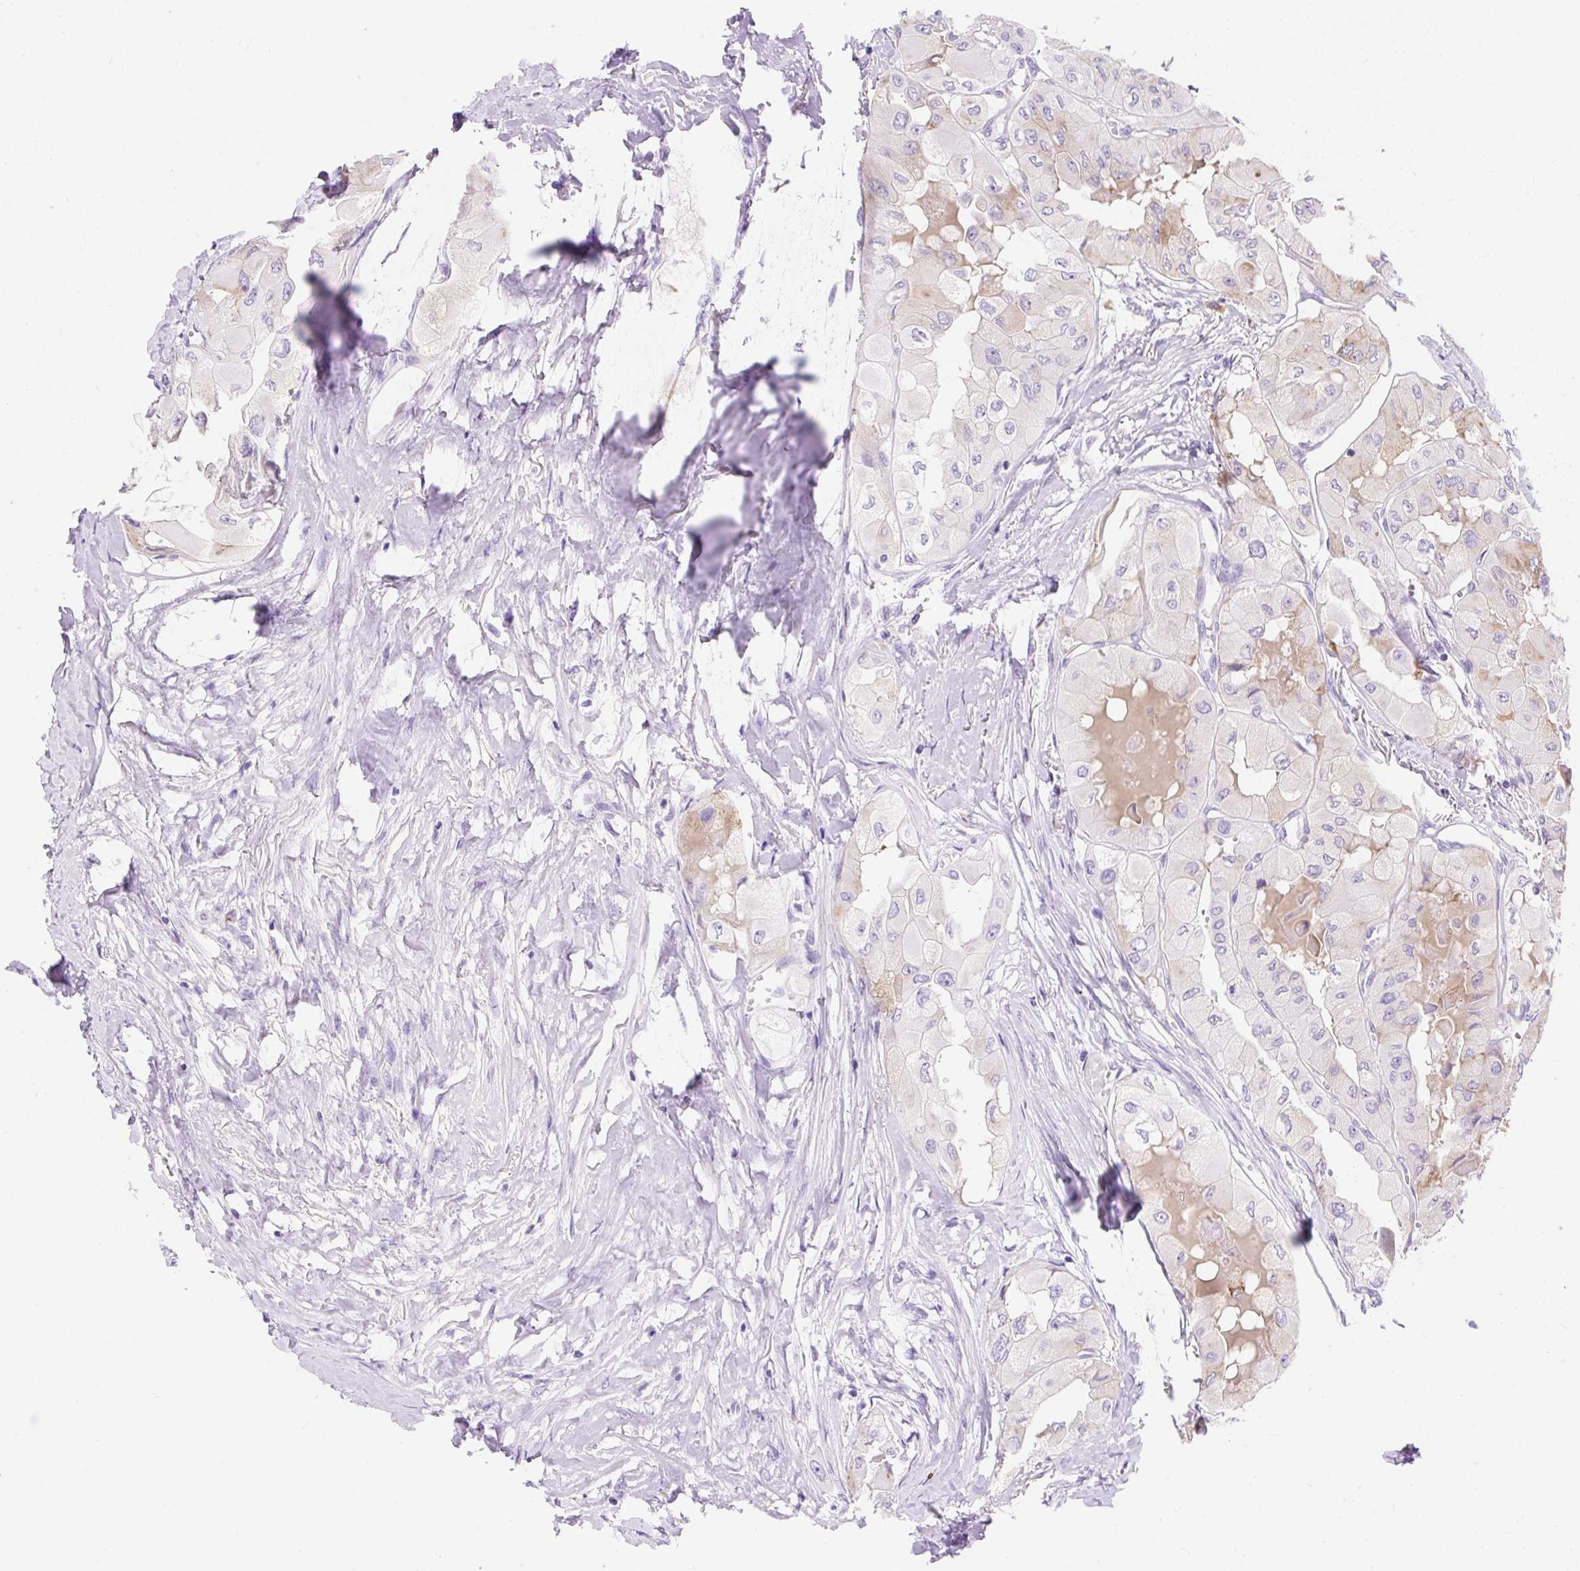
{"staining": {"intensity": "weak", "quantity": "<25%", "location": "cytoplasmic/membranous"}, "tissue": "thyroid cancer", "cell_type": "Tumor cells", "image_type": "cancer", "snomed": [{"axis": "morphology", "description": "Normal tissue, NOS"}, {"axis": "morphology", "description": "Papillary adenocarcinoma, NOS"}, {"axis": "topography", "description": "Thyroid gland"}], "caption": "High power microscopy histopathology image of an IHC photomicrograph of thyroid cancer (papillary adenocarcinoma), revealing no significant expression in tumor cells.", "gene": "HEXB", "patient": {"sex": "female", "age": 59}}